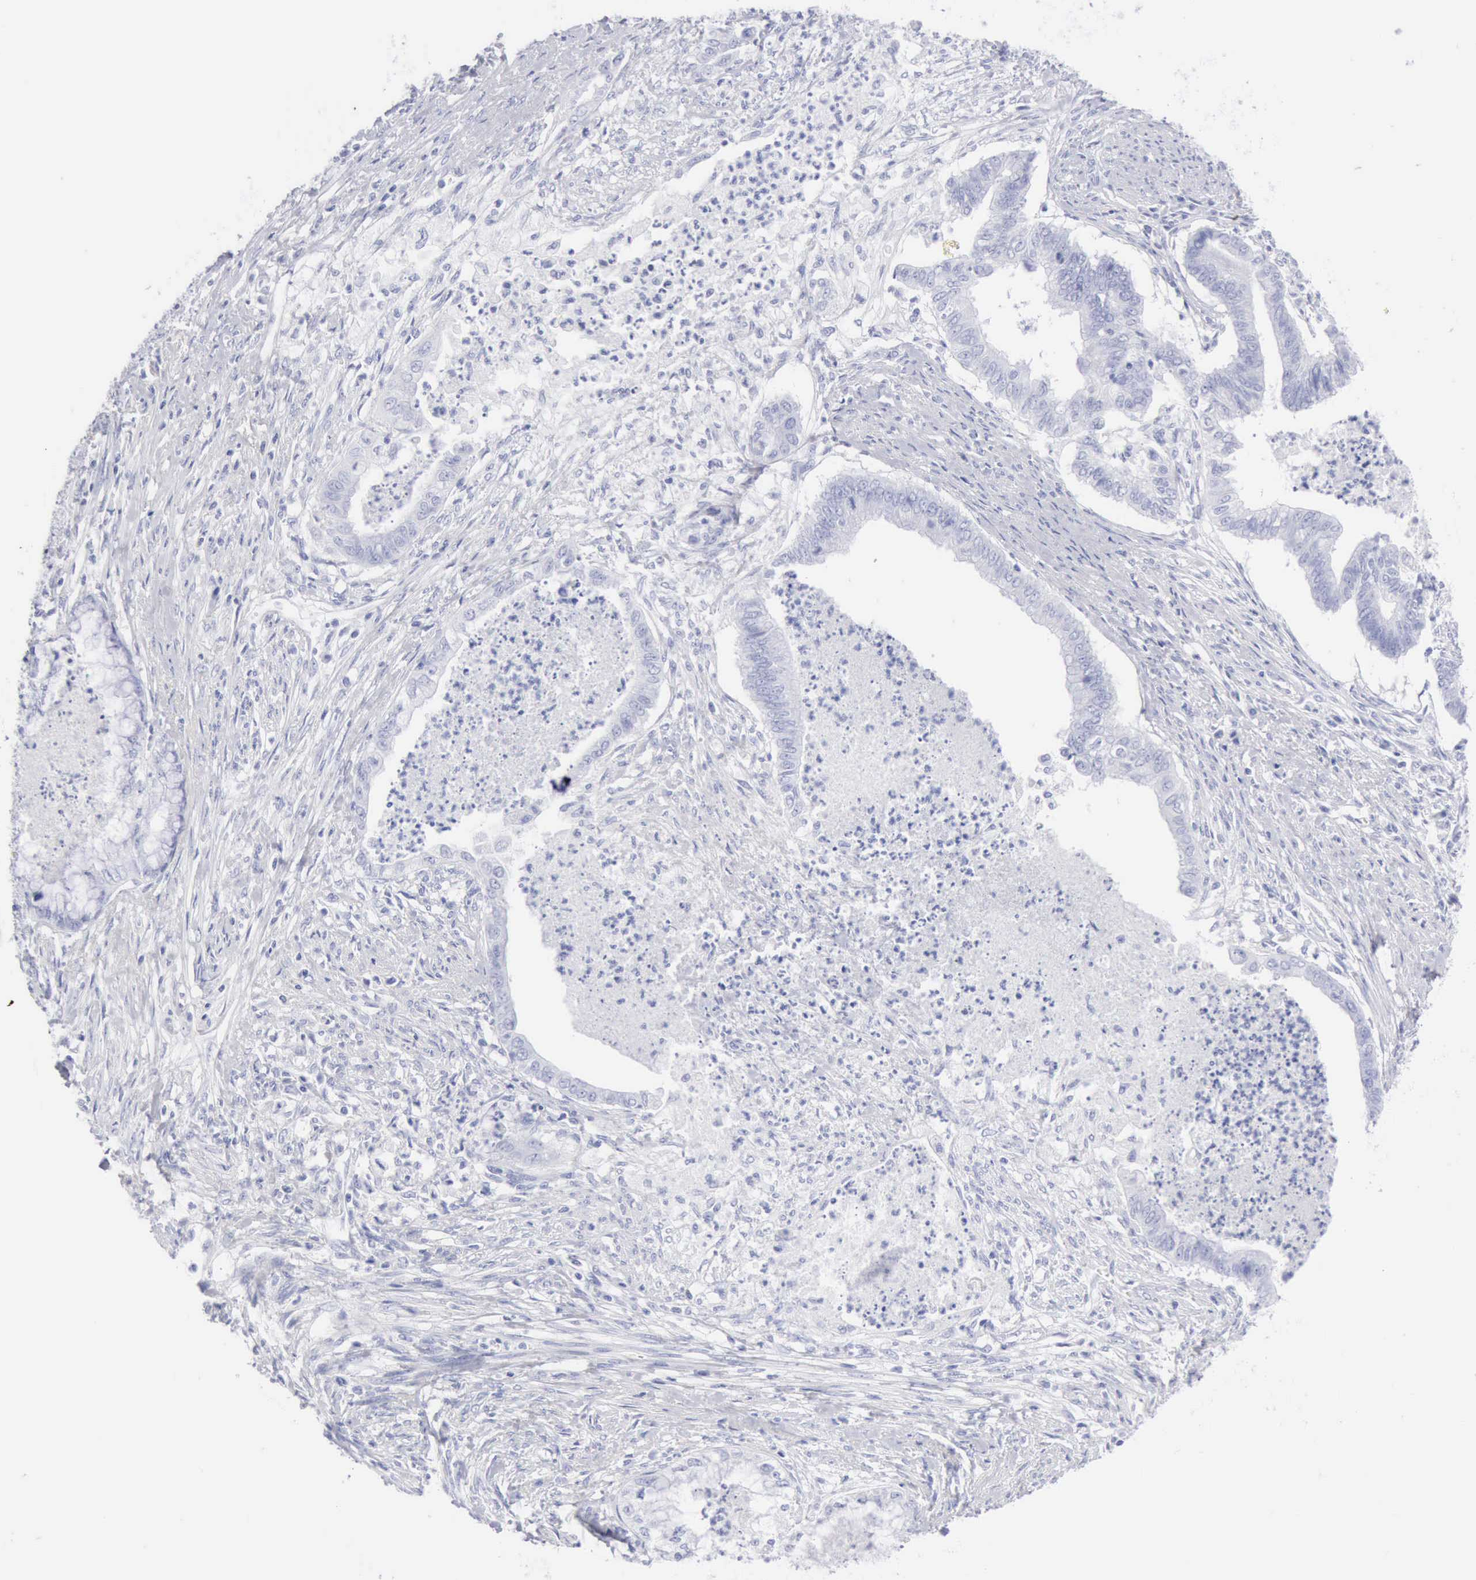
{"staining": {"intensity": "negative", "quantity": "none", "location": "none"}, "tissue": "endometrial cancer", "cell_type": "Tumor cells", "image_type": "cancer", "snomed": [{"axis": "morphology", "description": "Necrosis, NOS"}, {"axis": "morphology", "description": "Adenocarcinoma, NOS"}, {"axis": "topography", "description": "Endometrium"}], "caption": "This is an immunohistochemistry (IHC) image of human endometrial cancer. There is no positivity in tumor cells.", "gene": "KRT10", "patient": {"sex": "female", "age": 79}}